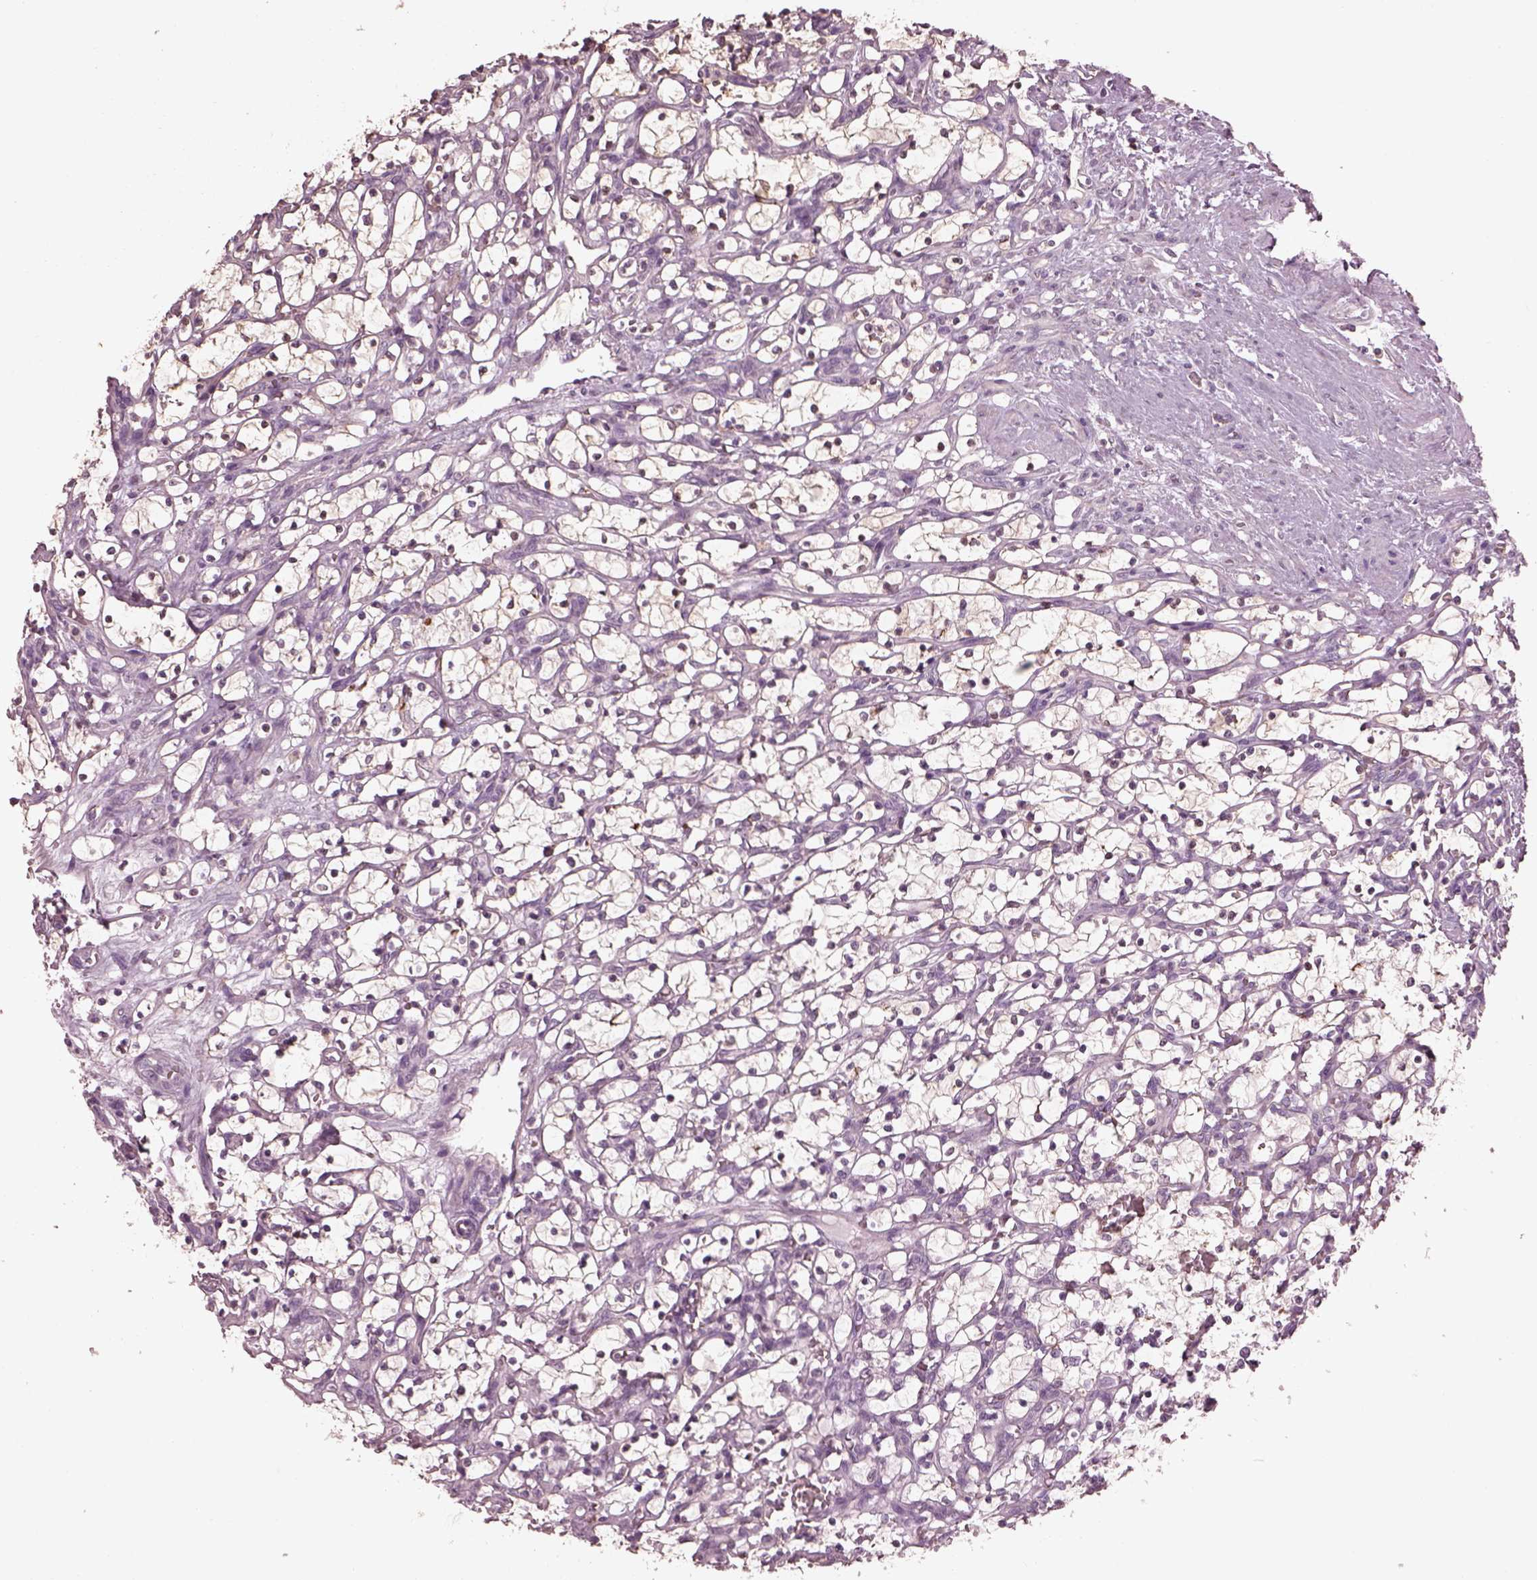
{"staining": {"intensity": "negative", "quantity": "none", "location": "none"}, "tissue": "renal cancer", "cell_type": "Tumor cells", "image_type": "cancer", "snomed": [{"axis": "morphology", "description": "Adenocarcinoma, NOS"}, {"axis": "topography", "description": "Kidney"}], "caption": "An immunohistochemistry image of renal cancer (adenocarcinoma) is shown. There is no staining in tumor cells of renal cancer (adenocarcinoma).", "gene": "SRI", "patient": {"sex": "female", "age": 69}}